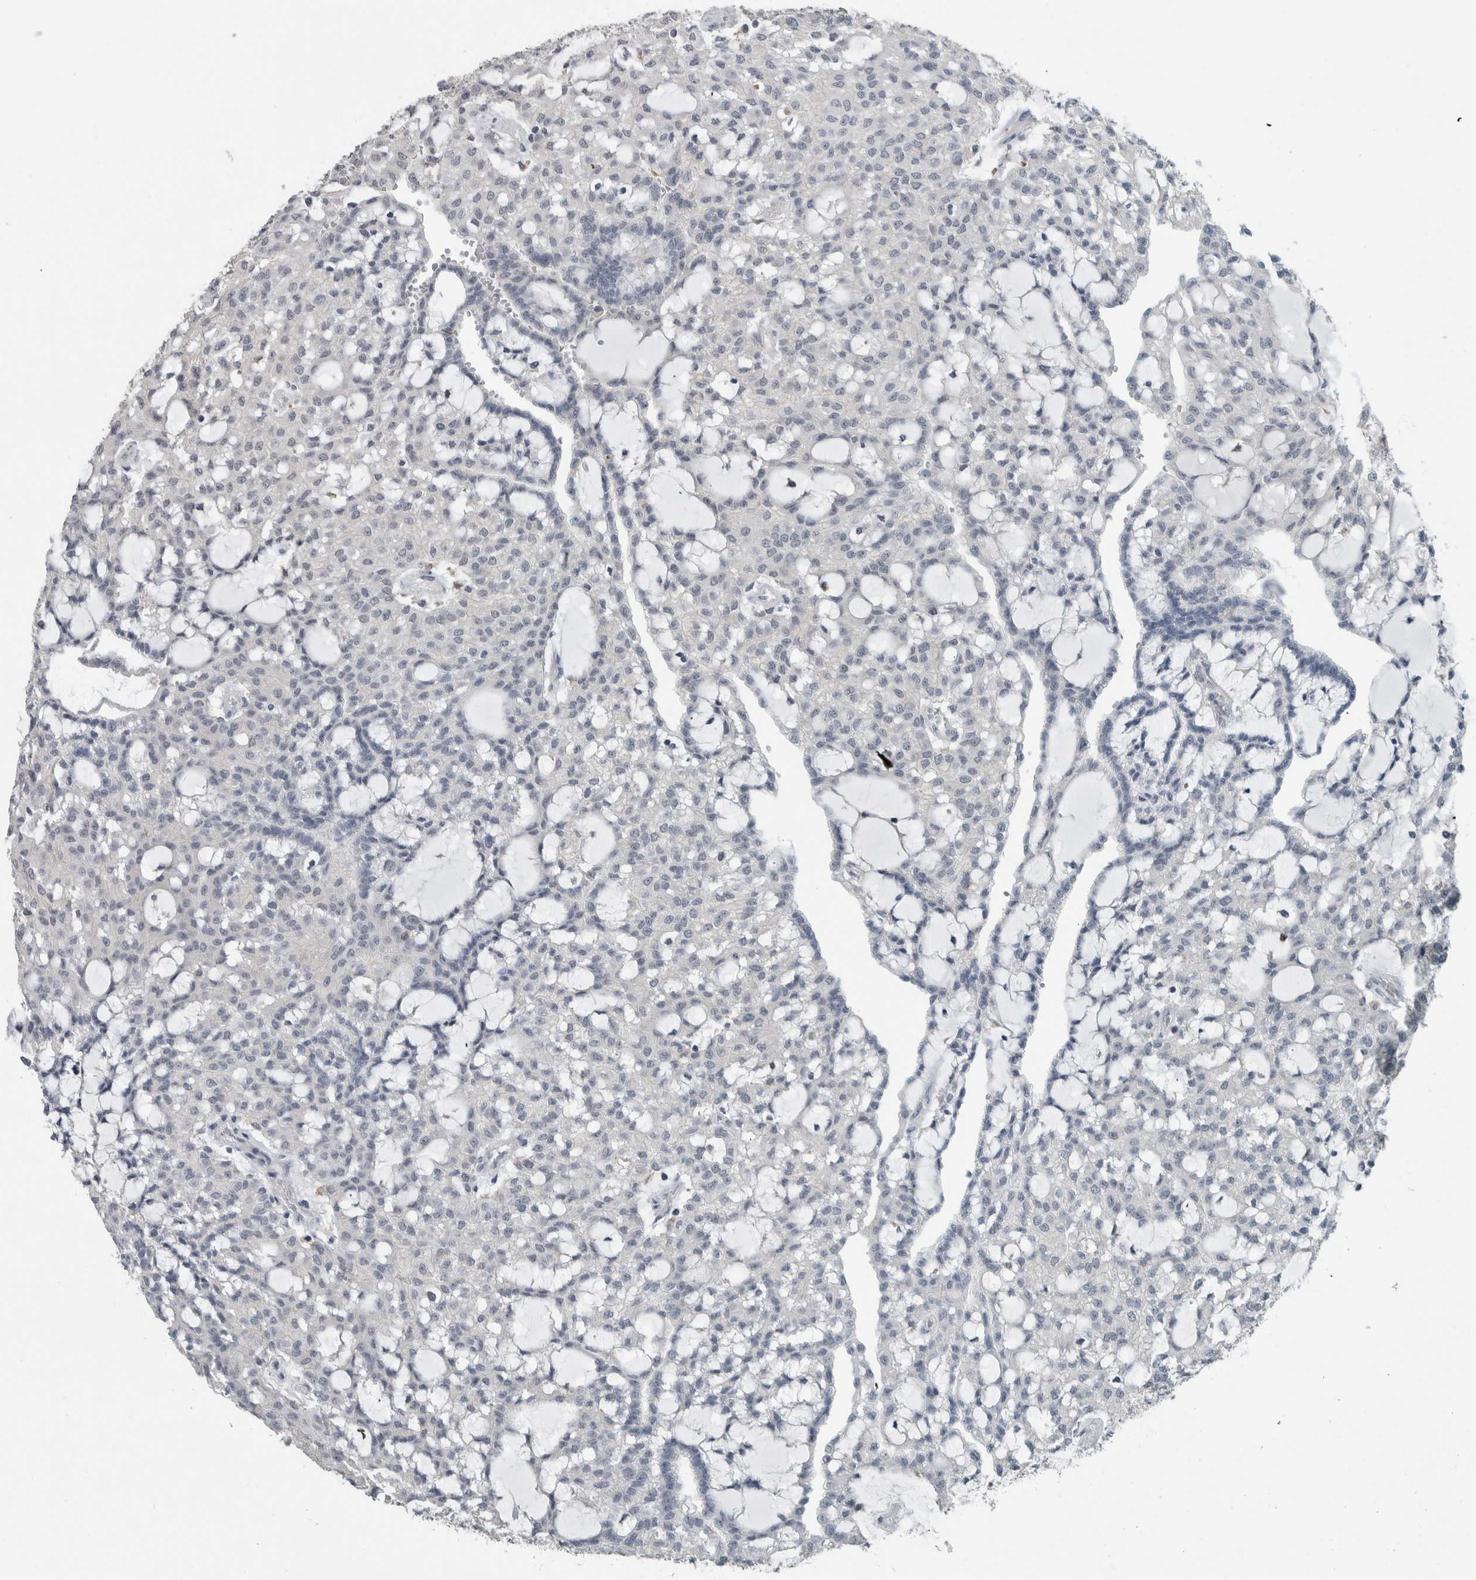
{"staining": {"intensity": "negative", "quantity": "none", "location": "none"}, "tissue": "renal cancer", "cell_type": "Tumor cells", "image_type": "cancer", "snomed": [{"axis": "morphology", "description": "Adenocarcinoma, NOS"}, {"axis": "topography", "description": "Kidney"}], "caption": "Immunohistochemistry (IHC) image of human renal adenocarcinoma stained for a protein (brown), which demonstrates no positivity in tumor cells. Brightfield microscopy of immunohistochemistry stained with DAB (3,3'-diaminobenzidine) (brown) and hematoxylin (blue), captured at high magnification.", "gene": "ACSF2", "patient": {"sex": "male", "age": 63}}